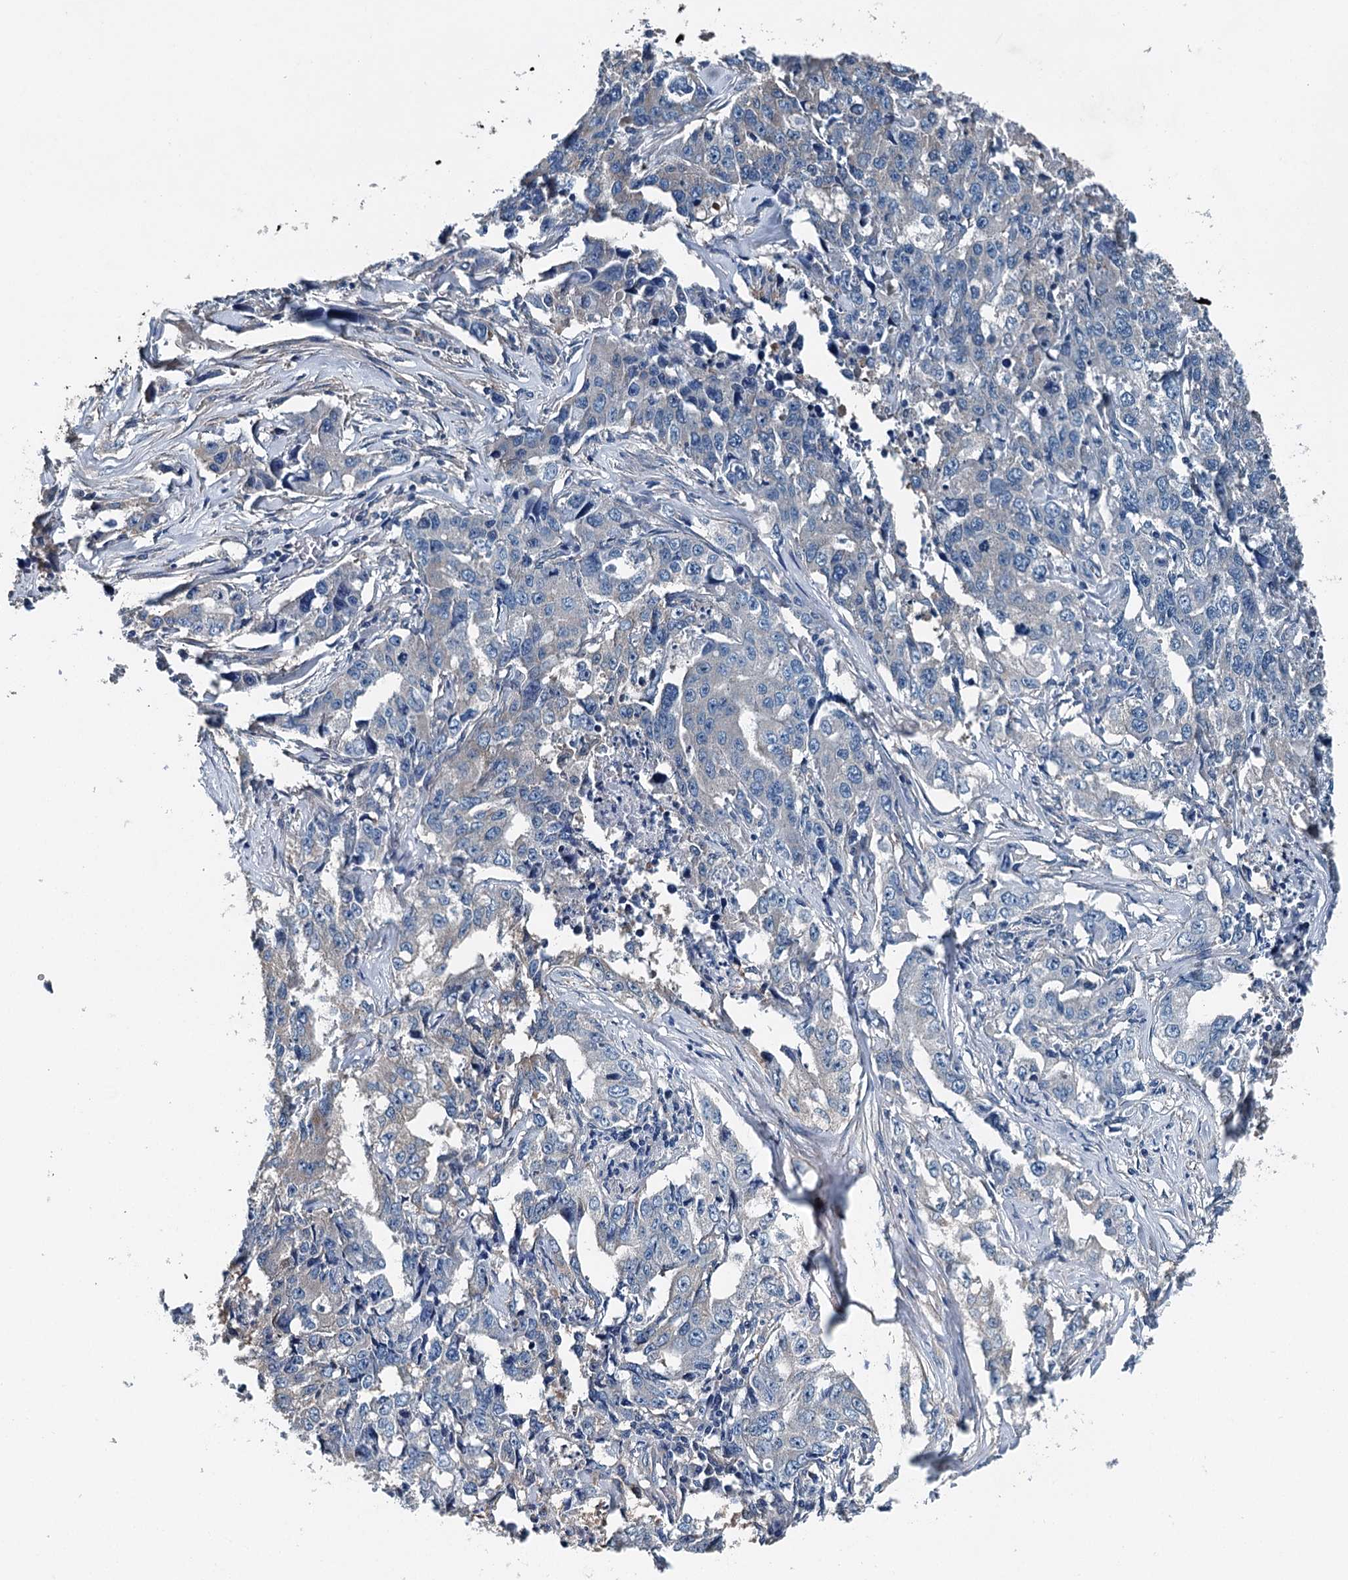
{"staining": {"intensity": "negative", "quantity": "none", "location": "none"}, "tissue": "lung cancer", "cell_type": "Tumor cells", "image_type": "cancer", "snomed": [{"axis": "morphology", "description": "Adenocarcinoma, NOS"}, {"axis": "topography", "description": "Lung"}], "caption": "Human adenocarcinoma (lung) stained for a protein using immunohistochemistry reveals no expression in tumor cells.", "gene": "BHMT", "patient": {"sex": "female", "age": 51}}